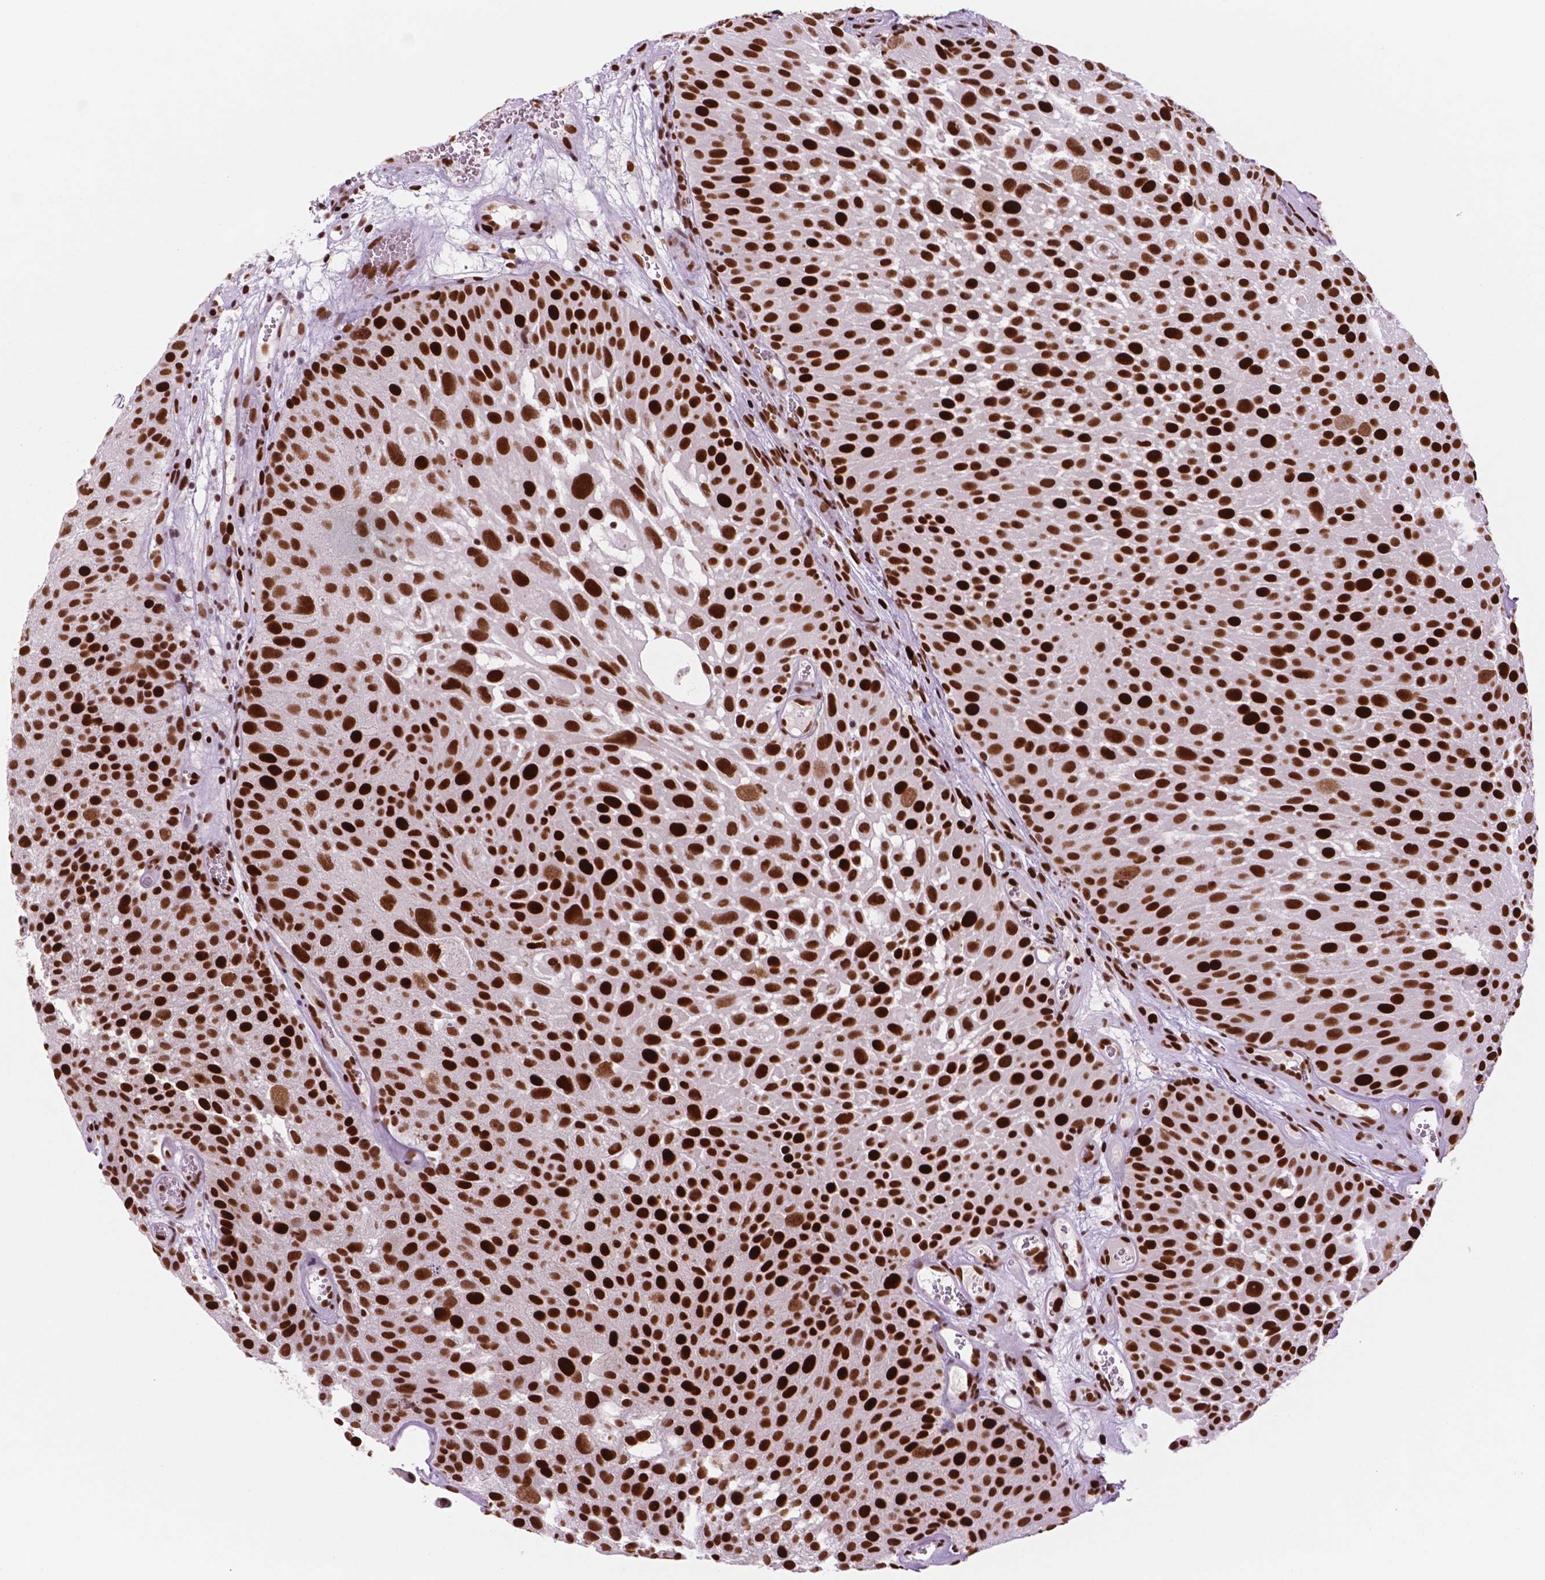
{"staining": {"intensity": "strong", "quantity": ">75%", "location": "nuclear"}, "tissue": "urothelial cancer", "cell_type": "Tumor cells", "image_type": "cancer", "snomed": [{"axis": "morphology", "description": "Urothelial carcinoma, Low grade"}, {"axis": "topography", "description": "Urinary bladder"}], "caption": "This micrograph exhibits immunohistochemistry (IHC) staining of human urothelial carcinoma (low-grade), with high strong nuclear positivity in about >75% of tumor cells.", "gene": "MSH6", "patient": {"sex": "male", "age": 72}}